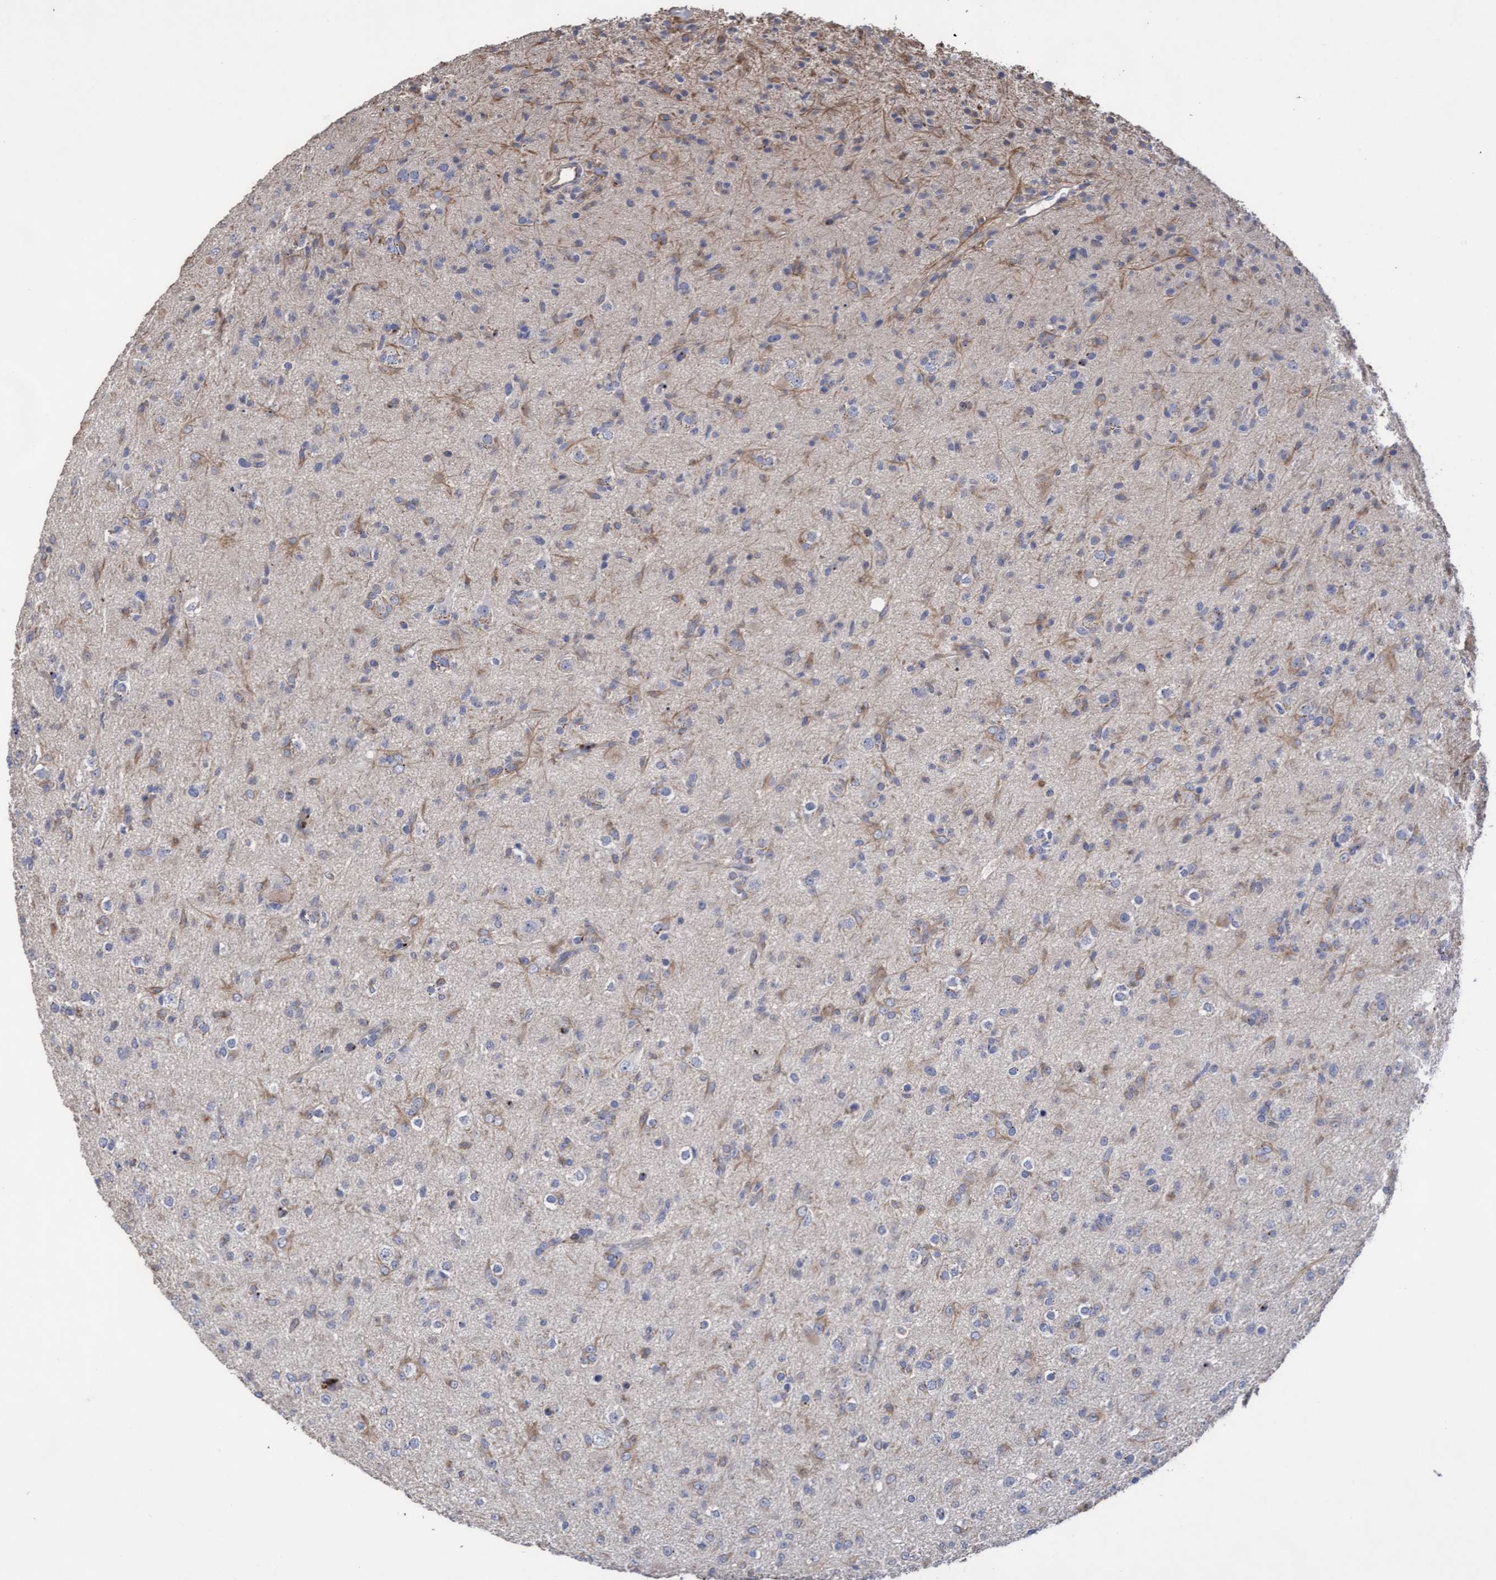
{"staining": {"intensity": "weak", "quantity": "<25%", "location": "cytoplasmic/membranous"}, "tissue": "glioma", "cell_type": "Tumor cells", "image_type": "cancer", "snomed": [{"axis": "morphology", "description": "Glioma, malignant, Low grade"}, {"axis": "topography", "description": "Brain"}], "caption": "This is an immunohistochemistry micrograph of malignant glioma (low-grade). There is no staining in tumor cells.", "gene": "KRT24", "patient": {"sex": "male", "age": 65}}